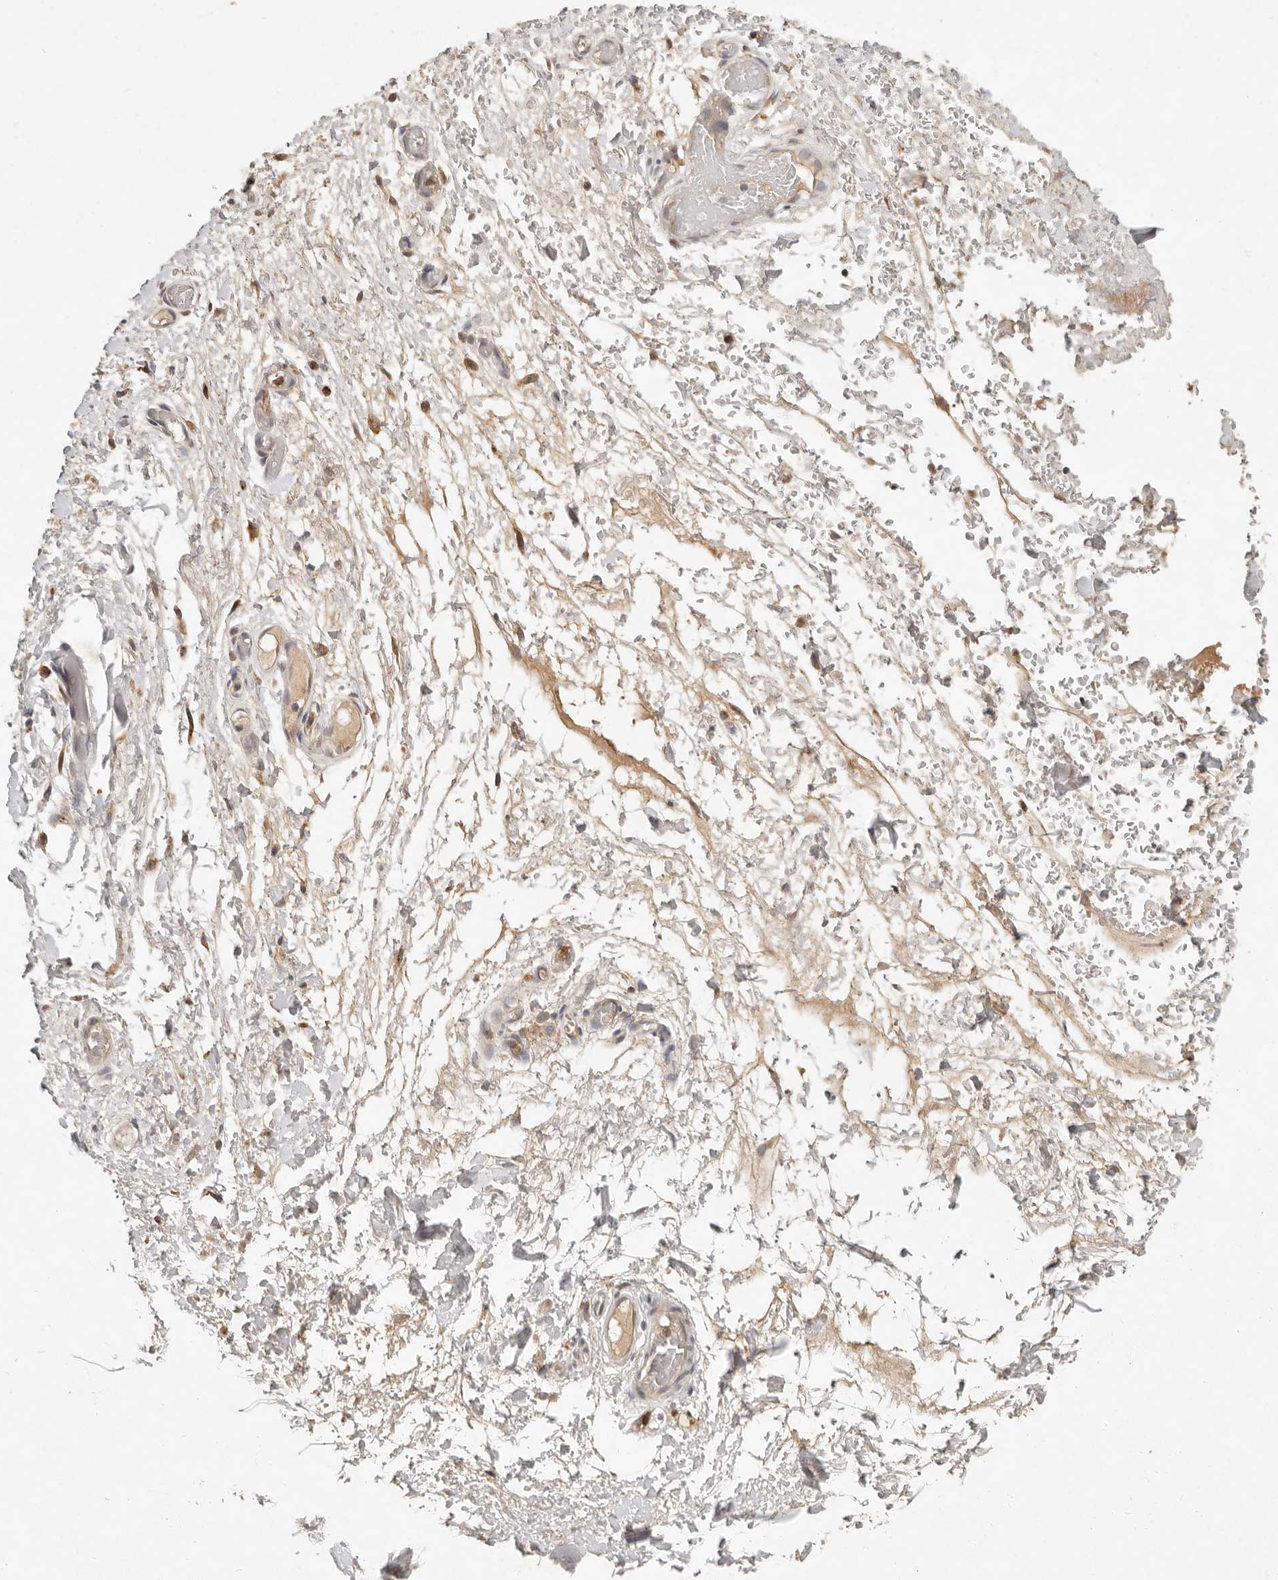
{"staining": {"intensity": "weak", "quantity": "25%-75%", "location": "cytoplasmic/membranous"}, "tissue": "adipose tissue", "cell_type": "Adipocytes", "image_type": "normal", "snomed": [{"axis": "morphology", "description": "Normal tissue, NOS"}, {"axis": "morphology", "description": "Adenocarcinoma, NOS"}, {"axis": "topography", "description": "Esophagus"}], "caption": "Adipocytes reveal weak cytoplasmic/membranous expression in about 25%-75% of cells in benign adipose tissue. Immunohistochemistry (ihc) stains the protein in brown and the nuclei are stained blue.", "gene": "ARHGEF10L", "patient": {"sex": "male", "age": 62}}